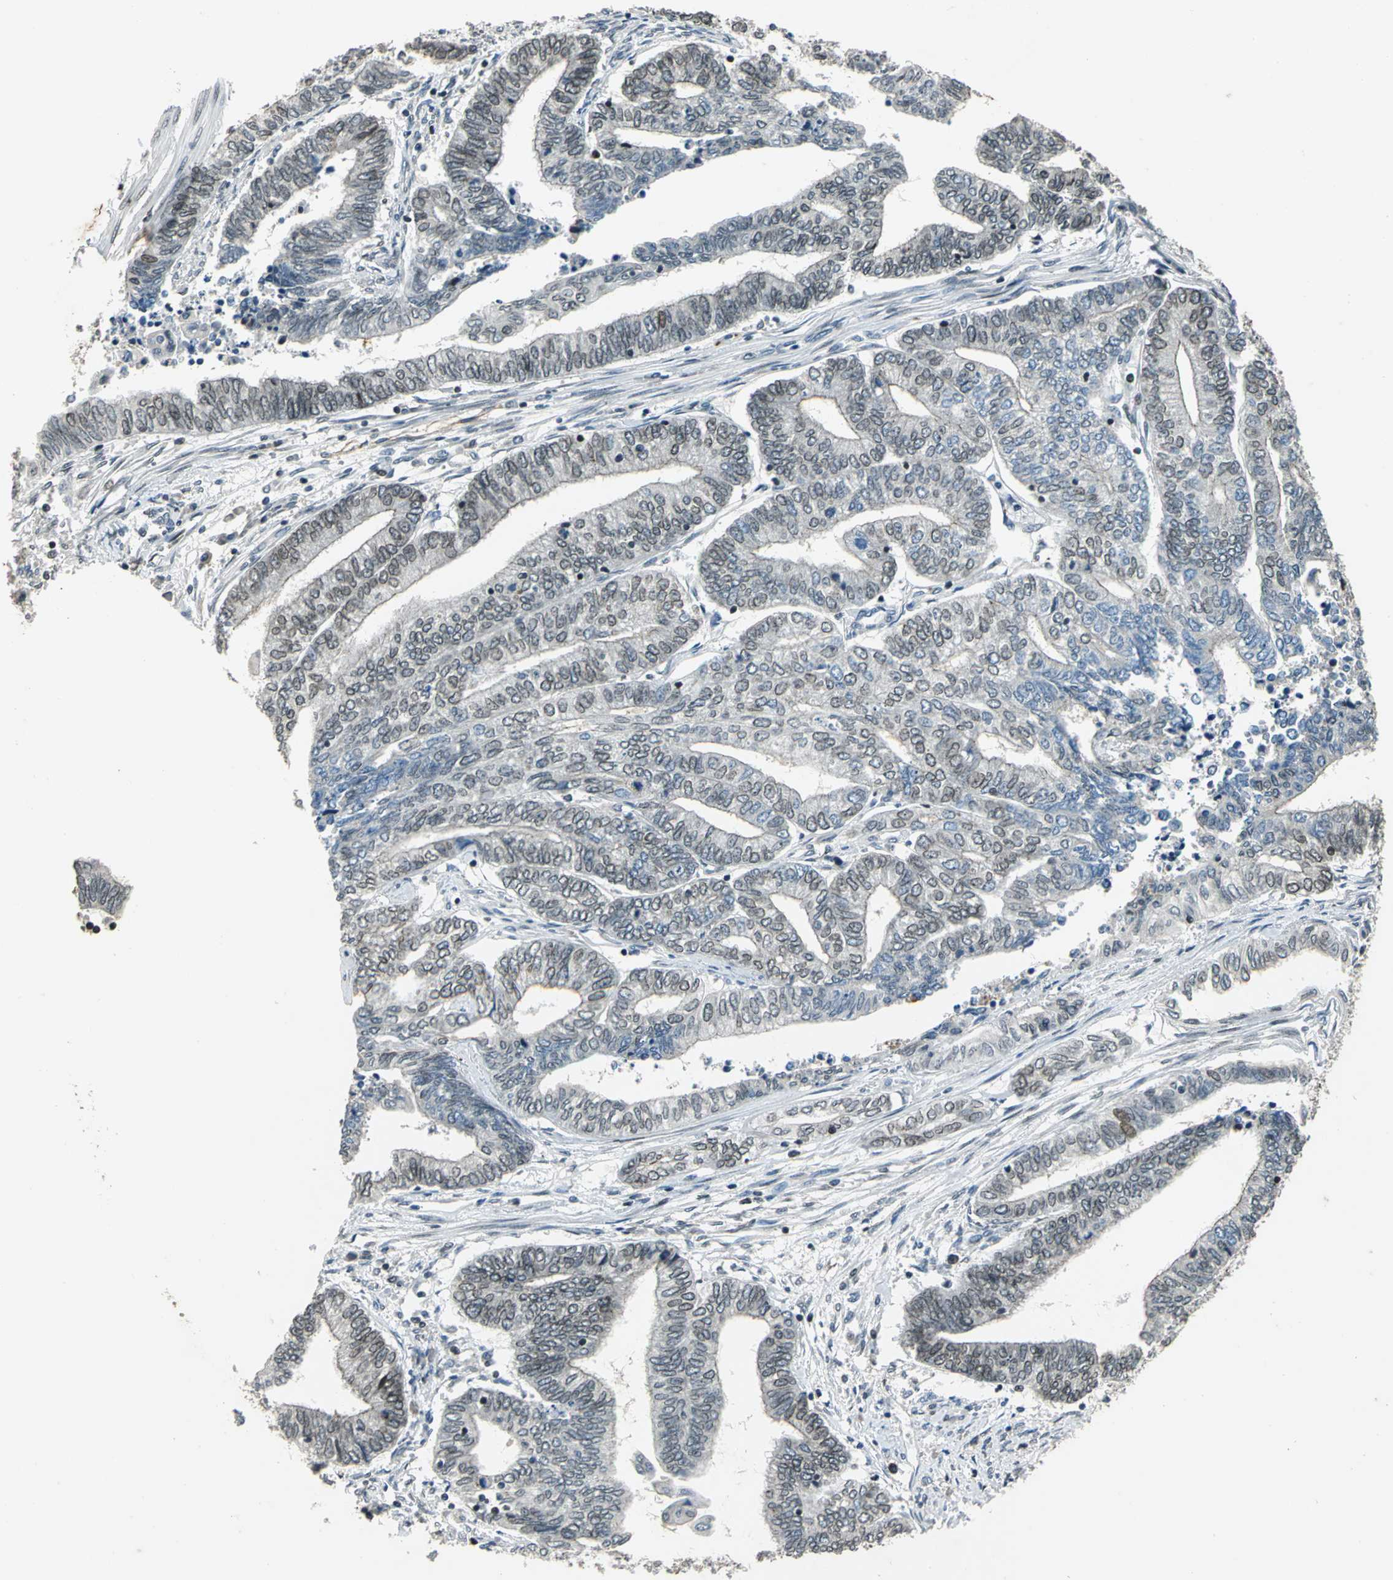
{"staining": {"intensity": "weak", "quantity": "<25%", "location": "cytoplasmic/membranous,nuclear"}, "tissue": "endometrial cancer", "cell_type": "Tumor cells", "image_type": "cancer", "snomed": [{"axis": "morphology", "description": "Adenocarcinoma, NOS"}, {"axis": "topography", "description": "Uterus"}, {"axis": "topography", "description": "Endometrium"}], "caption": "Endometrial cancer (adenocarcinoma) was stained to show a protein in brown. There is no significant expression in tumor cells. (Brightfield microscopy of DAB (3,3'-diaminobenzidine) immunohistochemistry (IHC) at high magnification).", "gene": "BRIP1", "patient": {"sex": "female", "age": 70}}